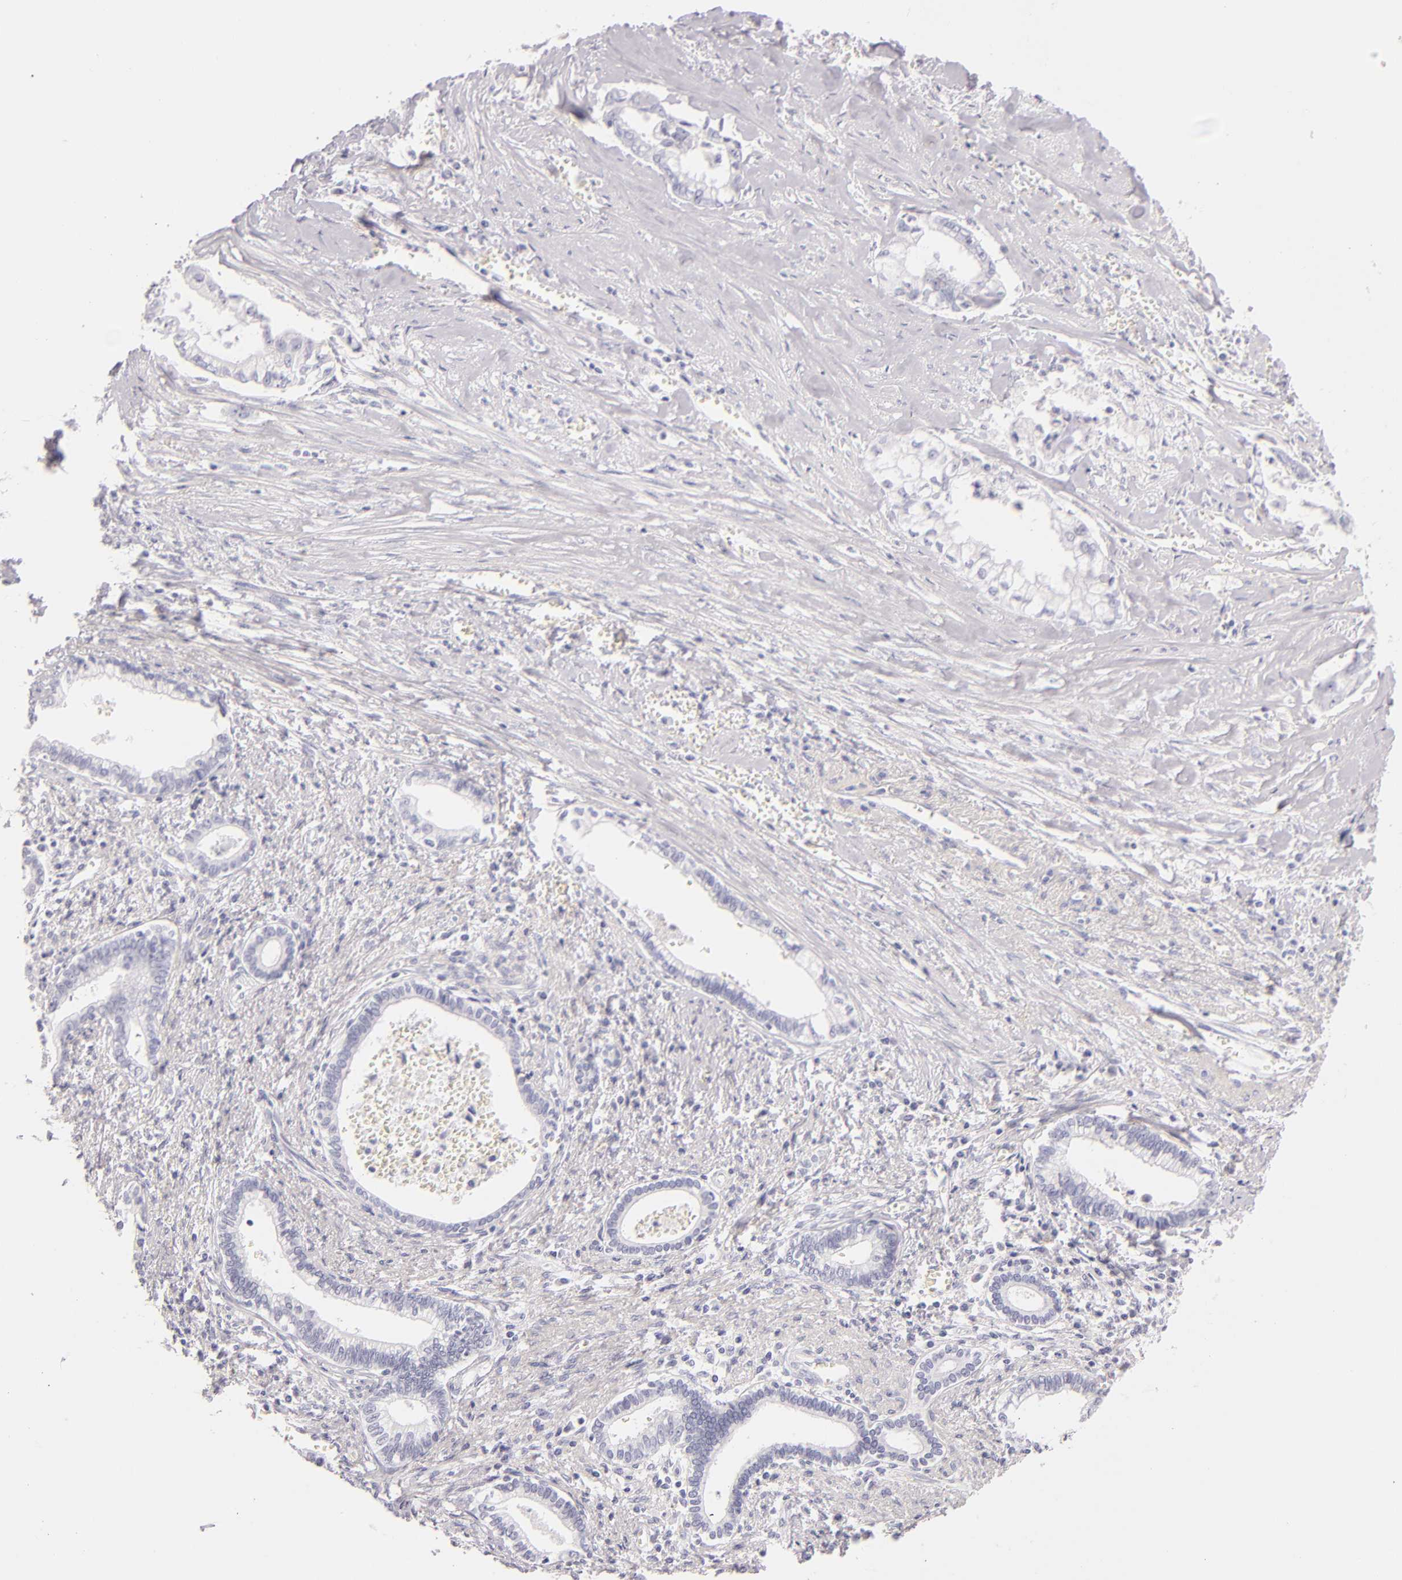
{"staining": {"intensity": "negative", "quantity": "none", "location": "none"}, "tissue": "liver cancer", "cell_type": "Tumor cells", "image_type": "cancer", "snomed": [{"axis": "morphology", "description": "Cholangiocarcinoma"}, {"axis": "topography", "description": "Liver"}], "caption": "Protein analysis of cholangiocarcinoma (liver) exhibits no significant expression in tumor cells.", "gene": "FABP1", "patient": {"sex": "male", "age": 57}}